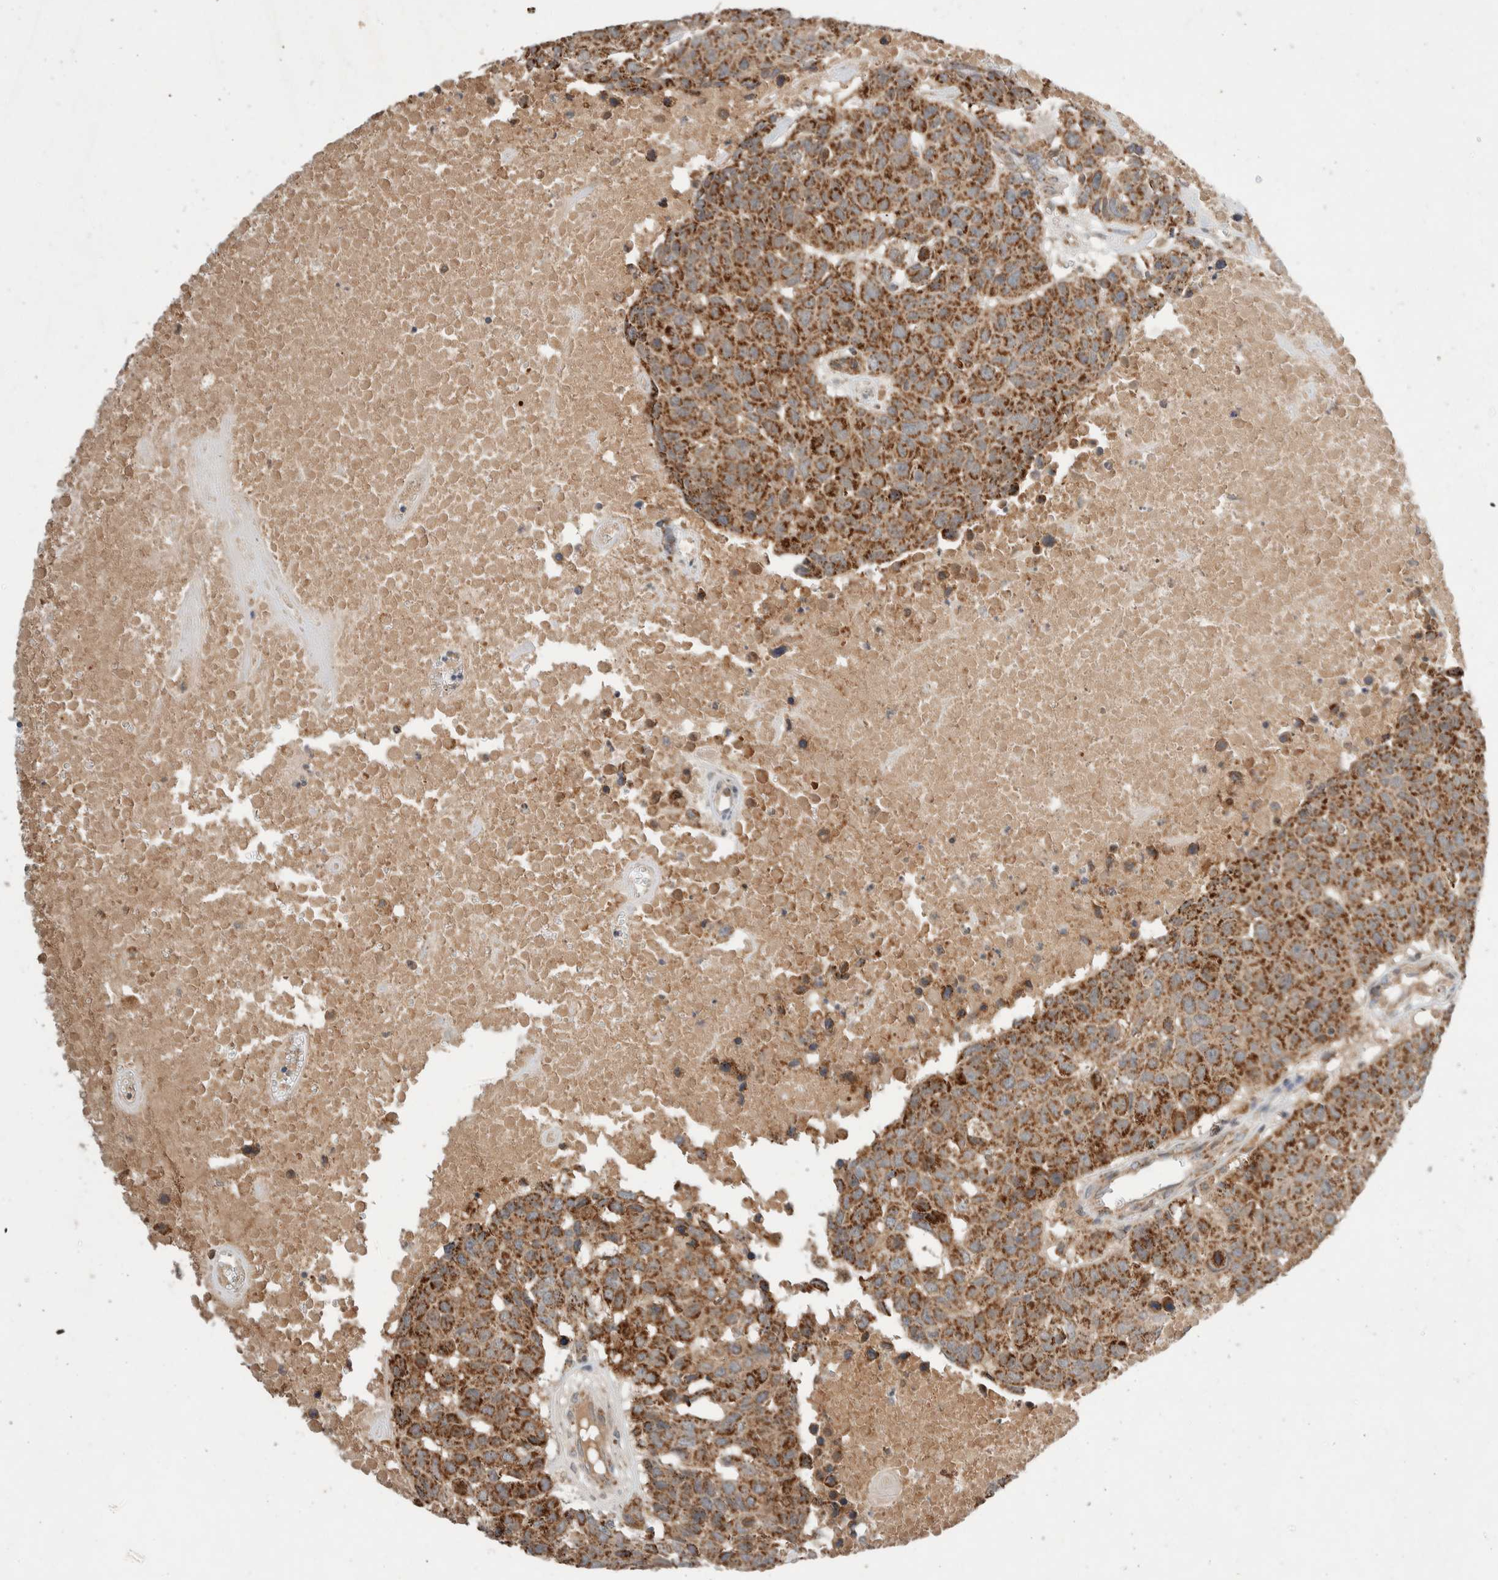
{"staining": {"intensity": "strong", "quantity": ">75%", "location": "cytoplasmic/membranous"}, "tissue": "head and neck cancer", "cell_type": "Tumor cells", "image_type": "cancer", "snomed": [{"axis": "morphology", "description": "Squamous cell carcinoma, NOS"}, {"axis": "topography", "description": "Head-Neck"}], "caption": "IHC image of human head and neck squamous cell carcinoma stained for a protein (brown), which exhibits high levels of strong cytoplasmic/membranous staining in about >75% of tumor cells.", "gene": "AMPD1", "patient": {"sex": "male", "age": 66}}